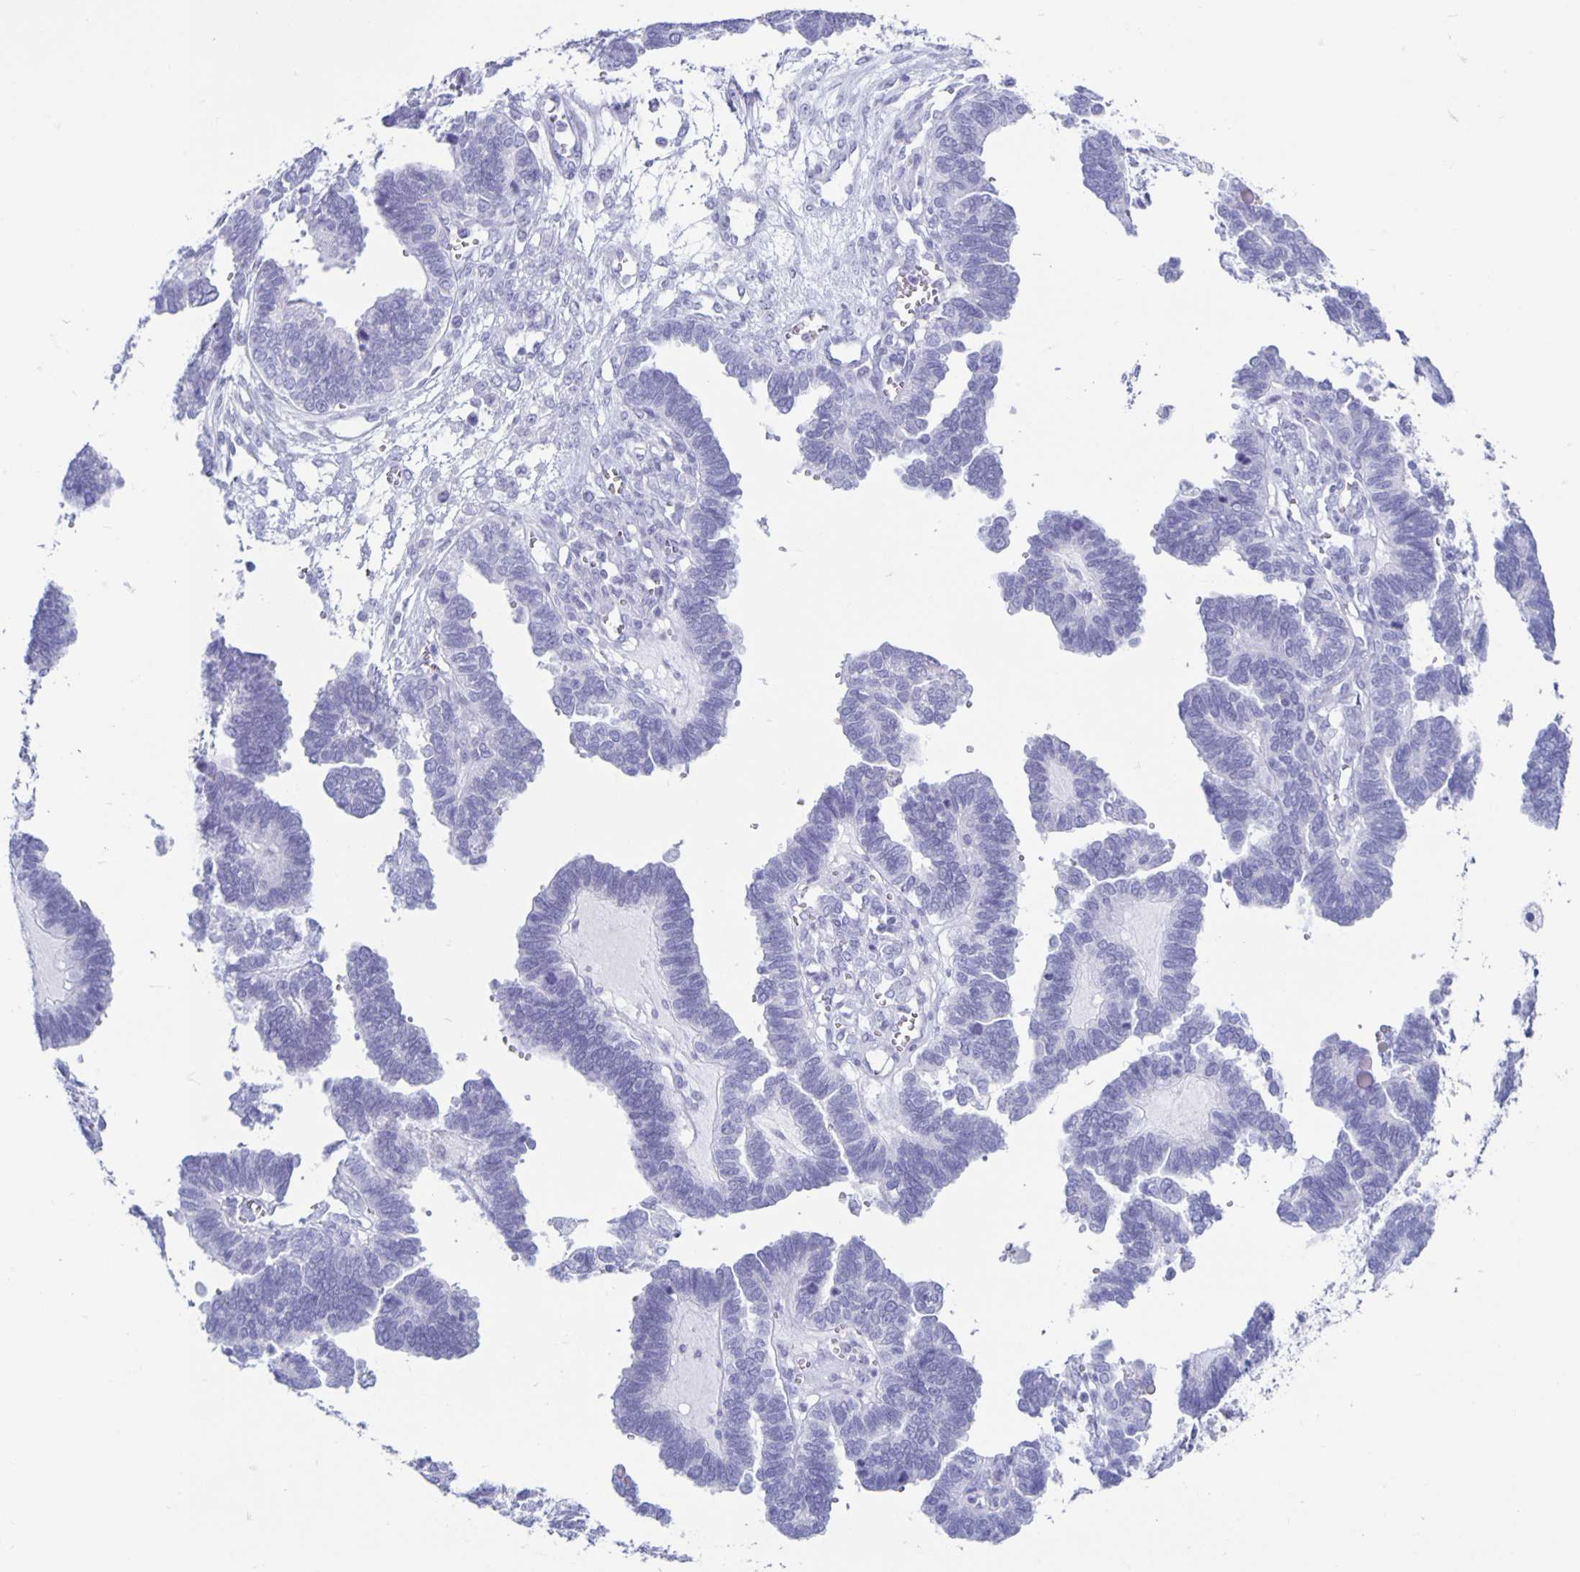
{"staining": {"intensity": "negative", "quantity": "none", "location": "none"}, "tissue": "ovarian cancer", "cell_type": "Tumor cells", "image_type": "cancer", "snomed": [{"axis": "morphology", "description": "Cystadenocarcinoma, serous, NOS"}, {"axis": "topography", "description": "Ovary"}], "caption": "Human ovarian cancer stained for a protein using IHC exhibits no positivity in tumor cells.", "gene": "CT45A5", "patient": {"sex": "female", "age": 51}}